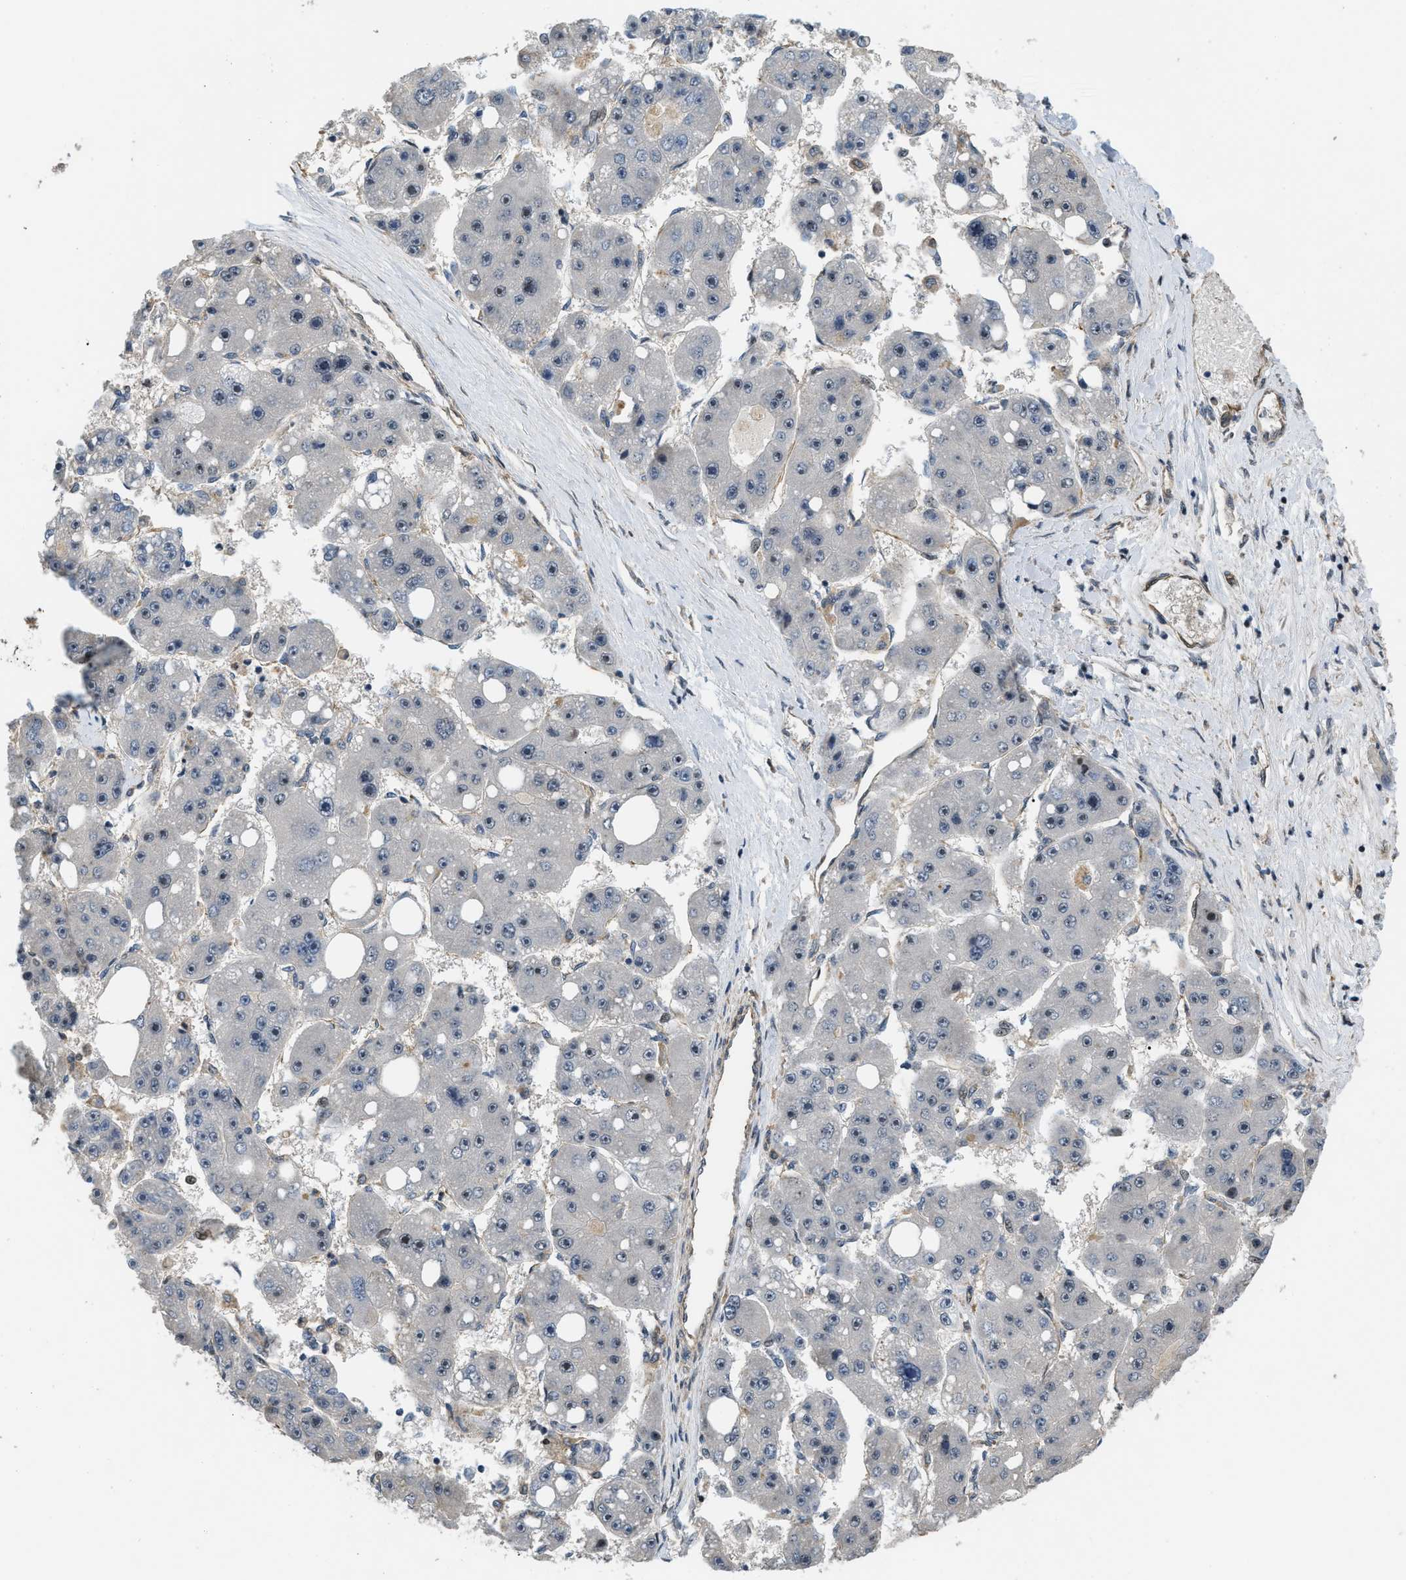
{"staining": {"intensity": "negative", "quantity": "none", "location": "none"}, "tissue": "liver cancer", "cell_type": "Tumor cells", "image_type": "cancer", "snomed": [{"axis": "morphology", "description": "Carcinoma, Hepatocellular, NOS"}, {"axis": "topography", "description": "Liver"}], "caption": "This micrograph is of hepatocellular carcinoma (liver) stained with IHC to label a protein in brown with the nuclei are counter-stained blue. There is no expression in tumor cells.", "gene": "LTA4H", "patient": {"sex": "female", "age": 61}}